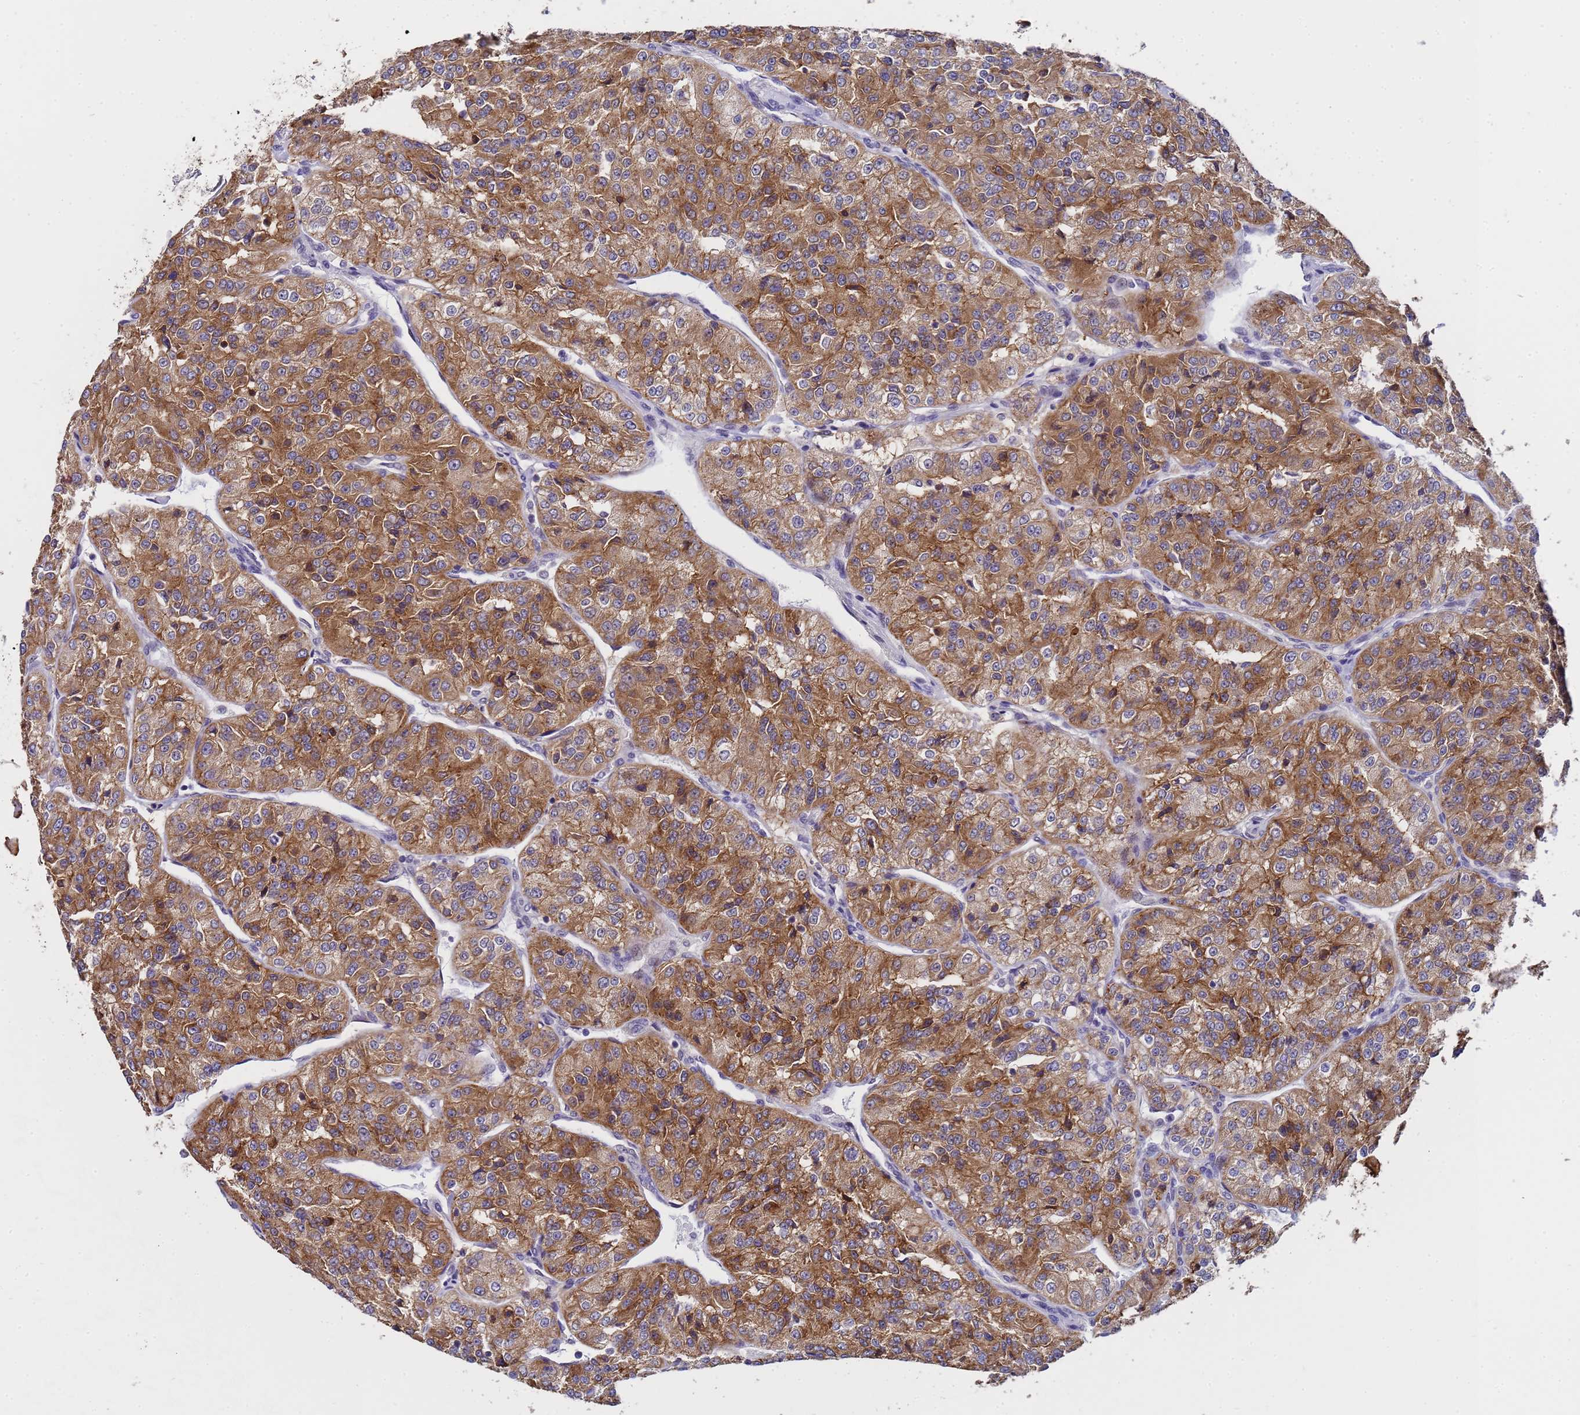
{"staining": {"intensity": "moderate", "quantity": ">75%", "location": "cytoplasmic/membranous"}, "tissue": "renal cancer", "cell_type": "Tumor cells", "image_type": "cancer", "snomed": [{"axis": "morphology", "description": "Adenocarcinoma, NOS"}, {"axis": "topography", "description": "Kidney"}], "caption": "Immunohistochemistry (IHC) of human renal adenocarcinoma displays medium levels of moderate cytoplasmic/membranous staining in about >75% of tumor cells.", "gene": "ANAPC13", "patient": {"sex": "female", "age": 63}}